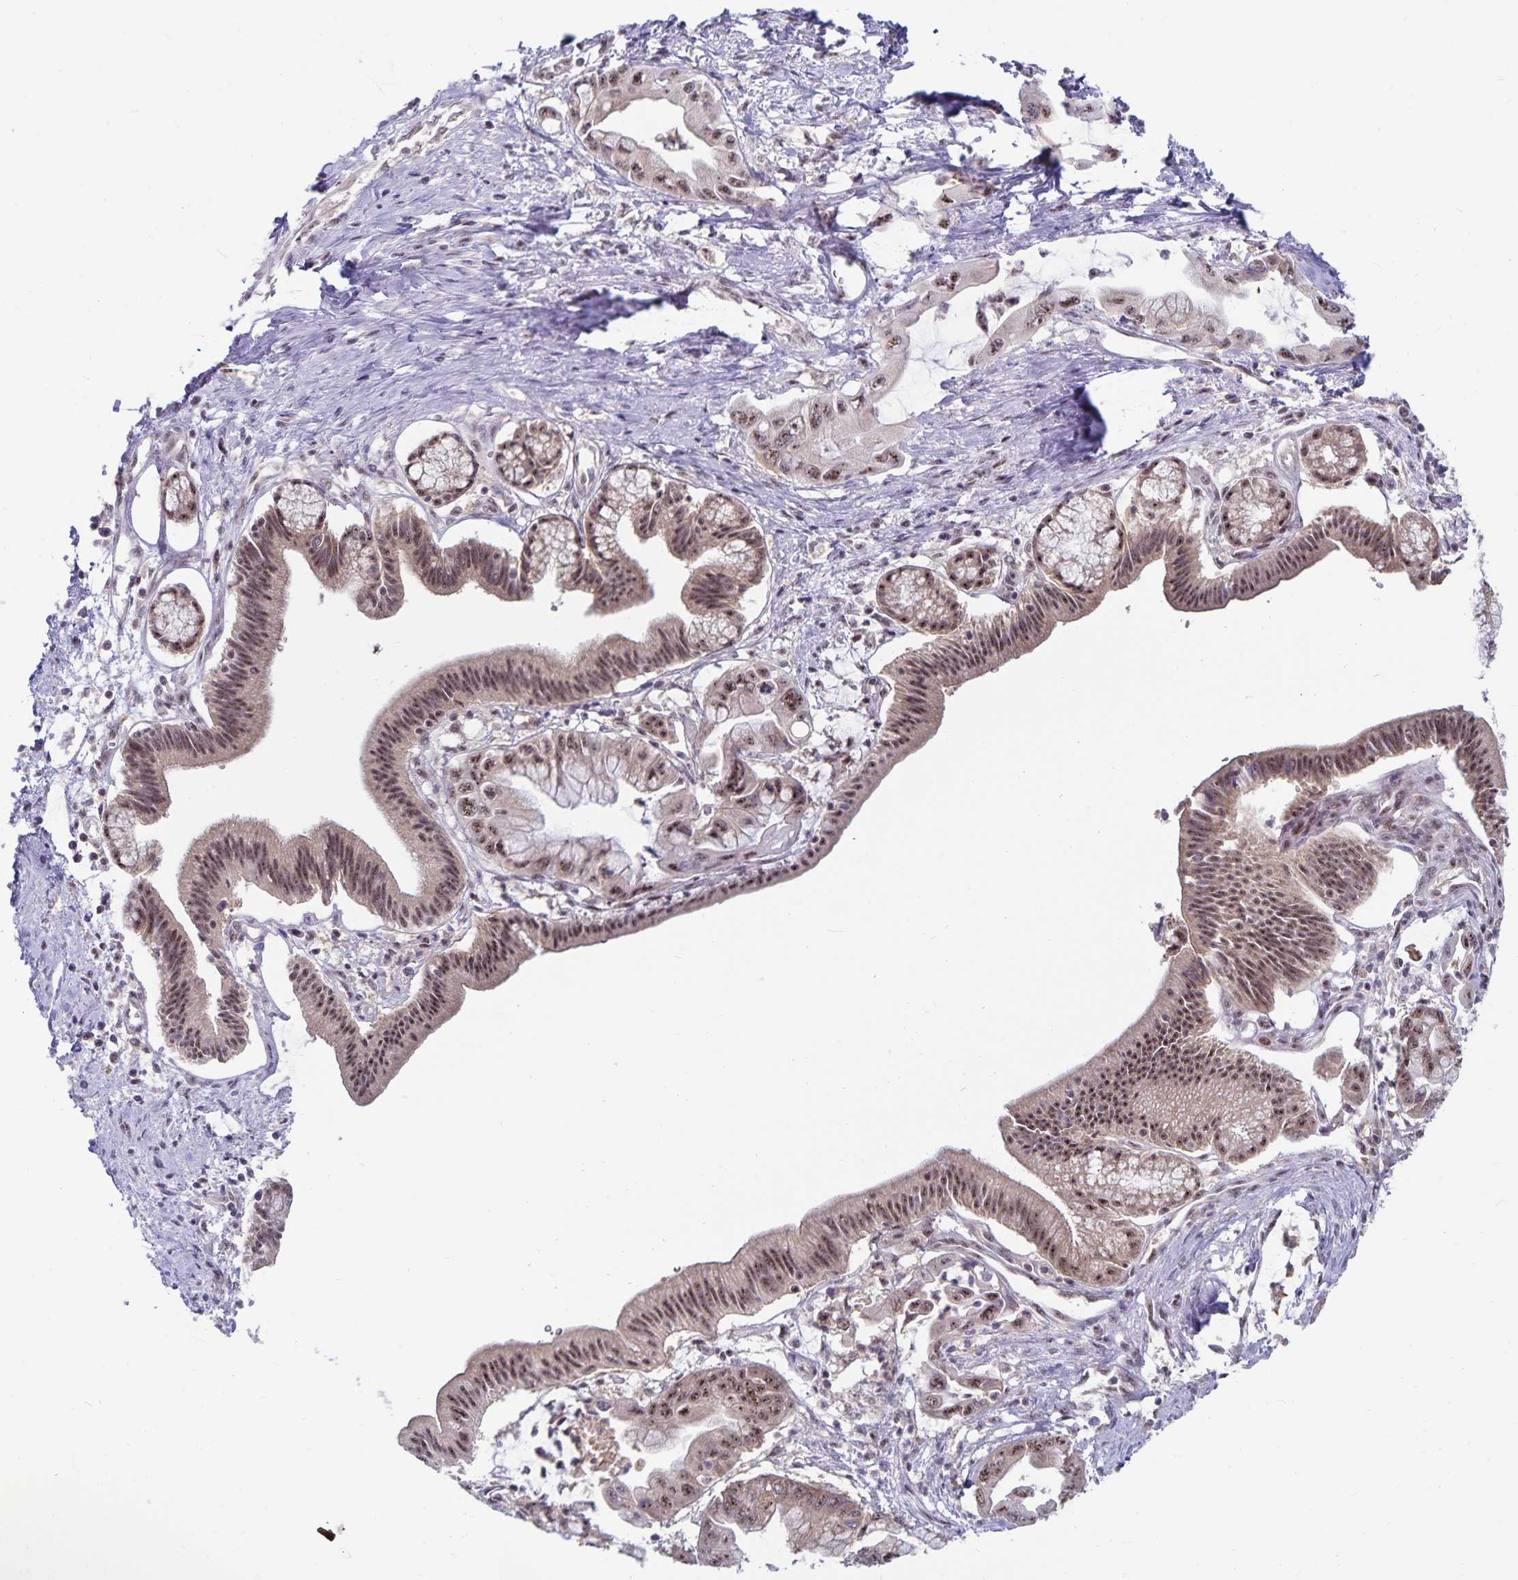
{"staining": {"intensity": "weak", "quantity": ">75%", "location": "nuclear"}, "tissue": "pancreatic cancer", "cell_type": "Tumor cells", "image_type": "cancer", "snomed": [{"axis": "morphology", "description": "Adenocarcinoma, NOS"}, {"axis": "topography", "description": "Pancreas"}], "caption": "A low amount of weak nuclear staining is seen in approximately >75% of tumor cells in adenocarcinoma (pancreatic) tissue.", "gene": "EXOC6B", "patient": {"sex": "male", "age": 61}}